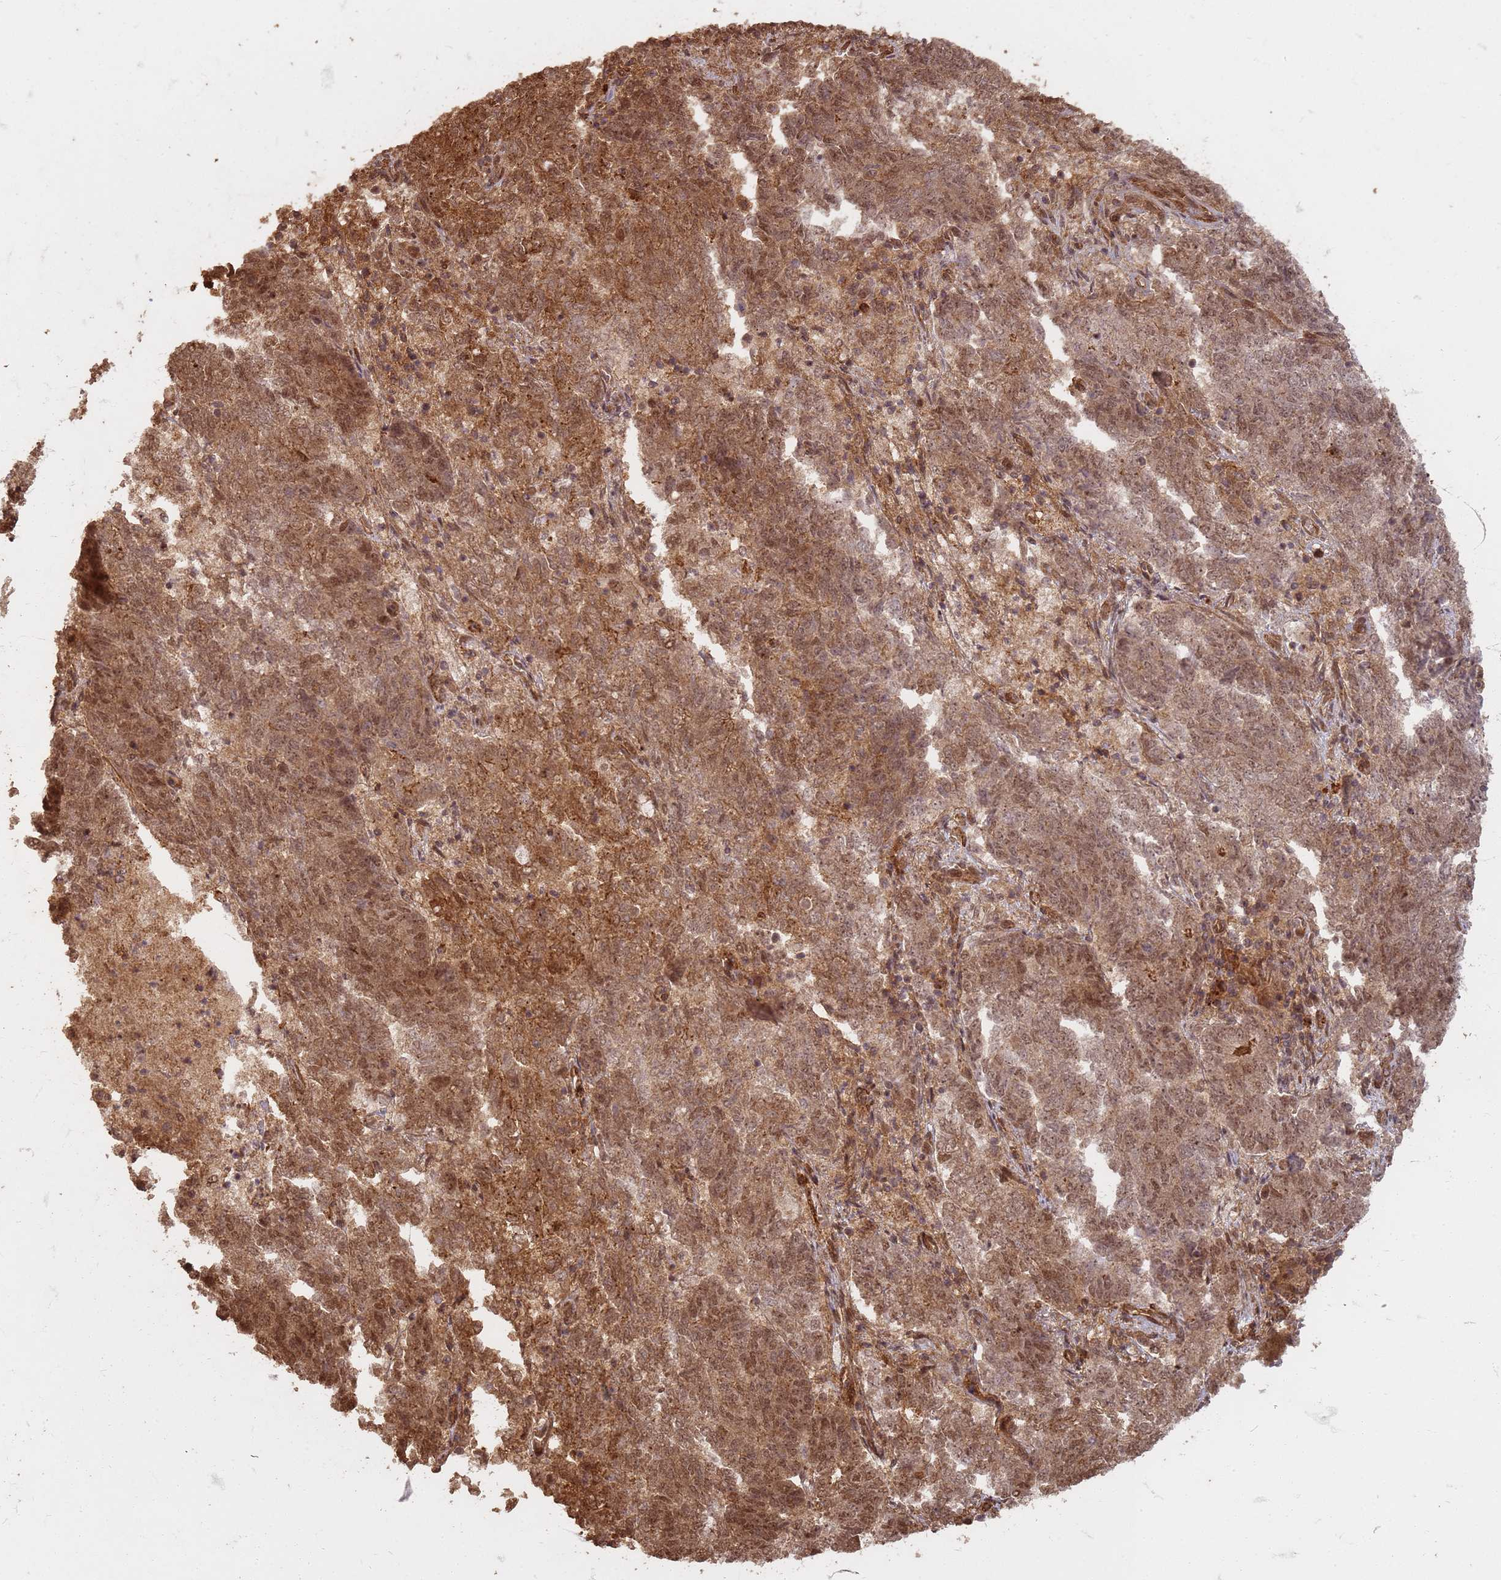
{"staining": {"intensity": "moderate", "quantity": ">75%", "location": "cytoplasmic/membranous,nuclear"}, "tissue": "endometrial cancer", "cell_type": "Tumor cells", "image_type": "cancer", "snomed": [{"axis": "morphology", "description": "Adenocarcinoma, NOS"}, {"axis": "topography", "description": "Endometrium"}], "caption": "IHC (DAB) staining of human endometrial cancer (adenocarcinoma) reveals moderate cytoplasmic/membranous and nuclear protein staining in about >75% of tumor cells.", "gene": "KIF26A", "patient": {"sex": "female", "age": 80}}